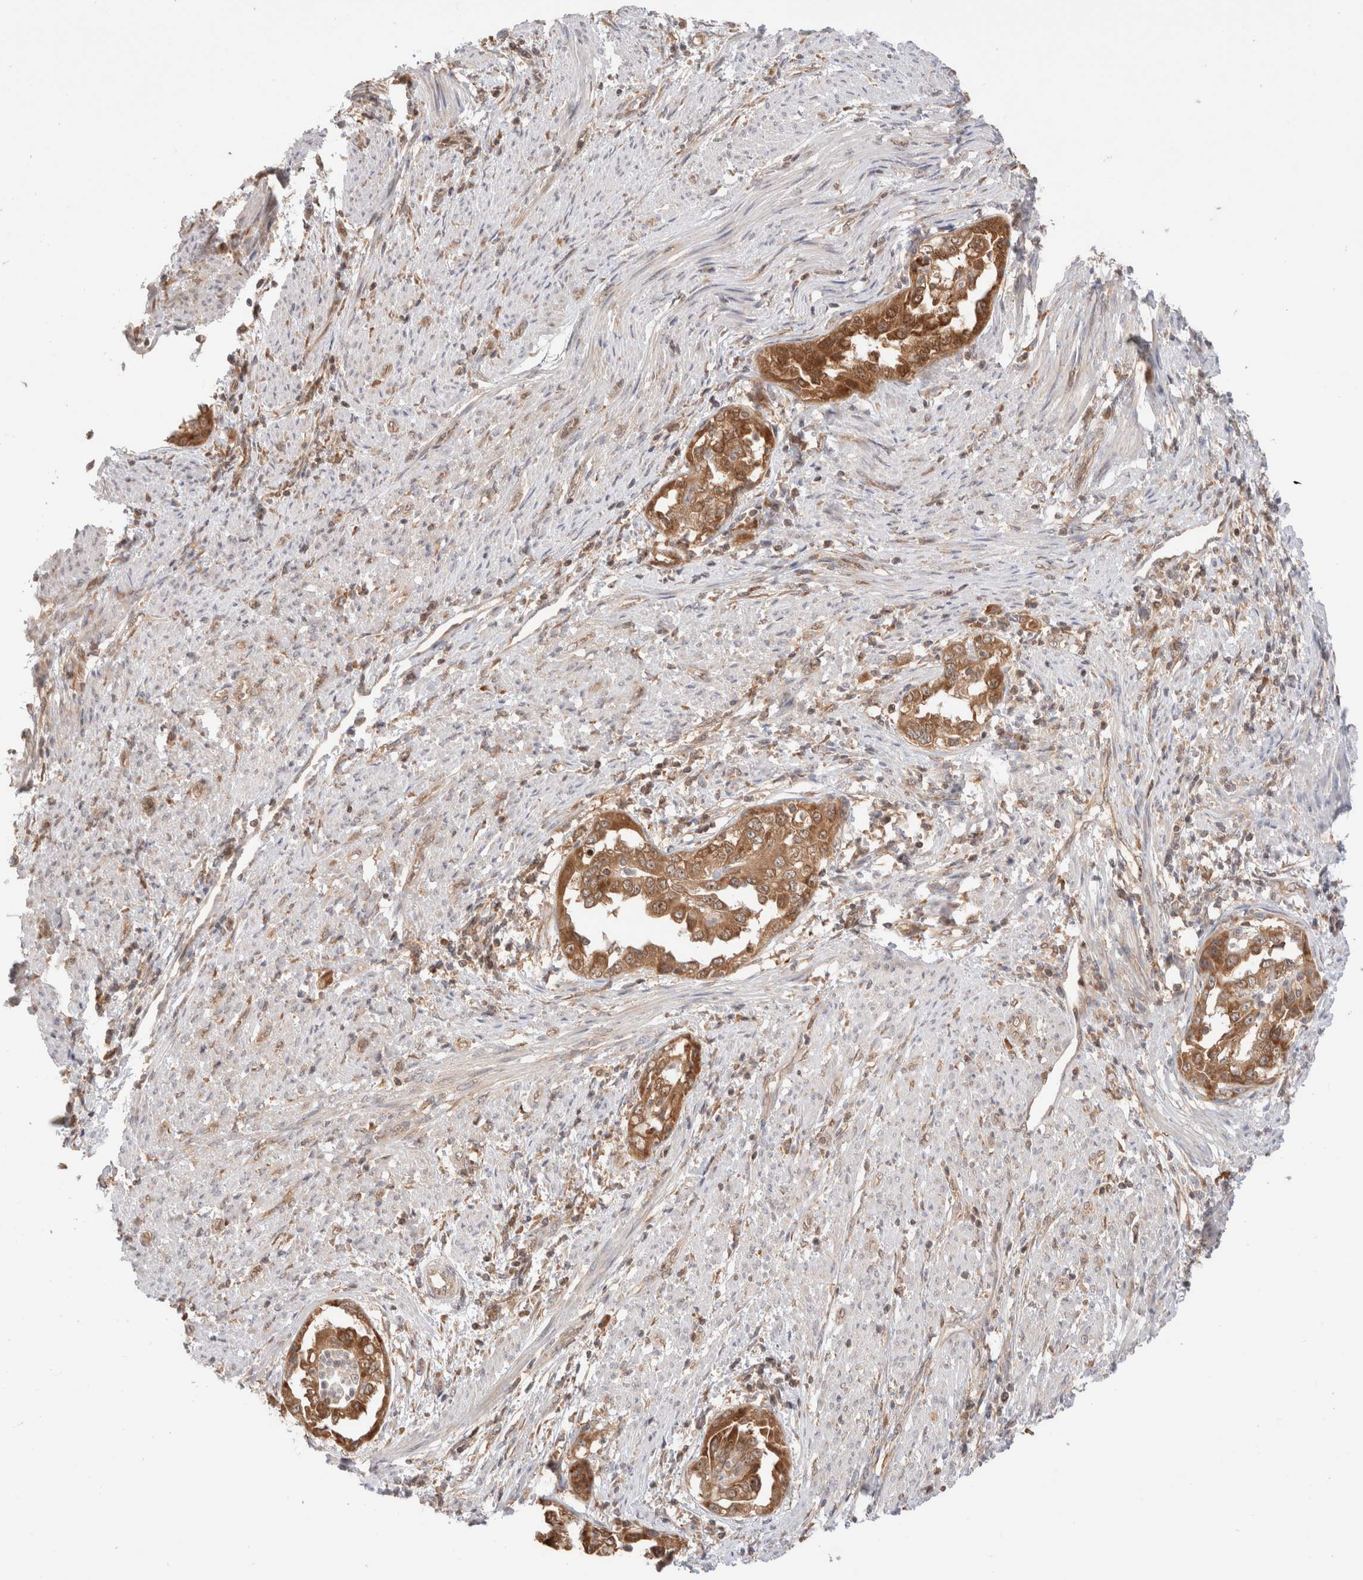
{"staining": {"intensity": "strong", "quantity": ">75%", "location": "cytoplasmic/membranous"}, "tissue": "endometrial cancer", "cell_type": "Tumor cells", "image_type": "cancer", "snomed": [{"axis": "morphology", "description": "Adenocarcinoma, NOS"}, {"axis": "topography", "description": "Endometrium"}], "caption": "A high-resolution image shows IHC staining of adenocarcinoma (endometrial), which exhibits strong cytoplasmic/membranous expression in about >75% of tumor cells.", "gene": "XKR4", "patient": {"sex": "female", "age": 85}}